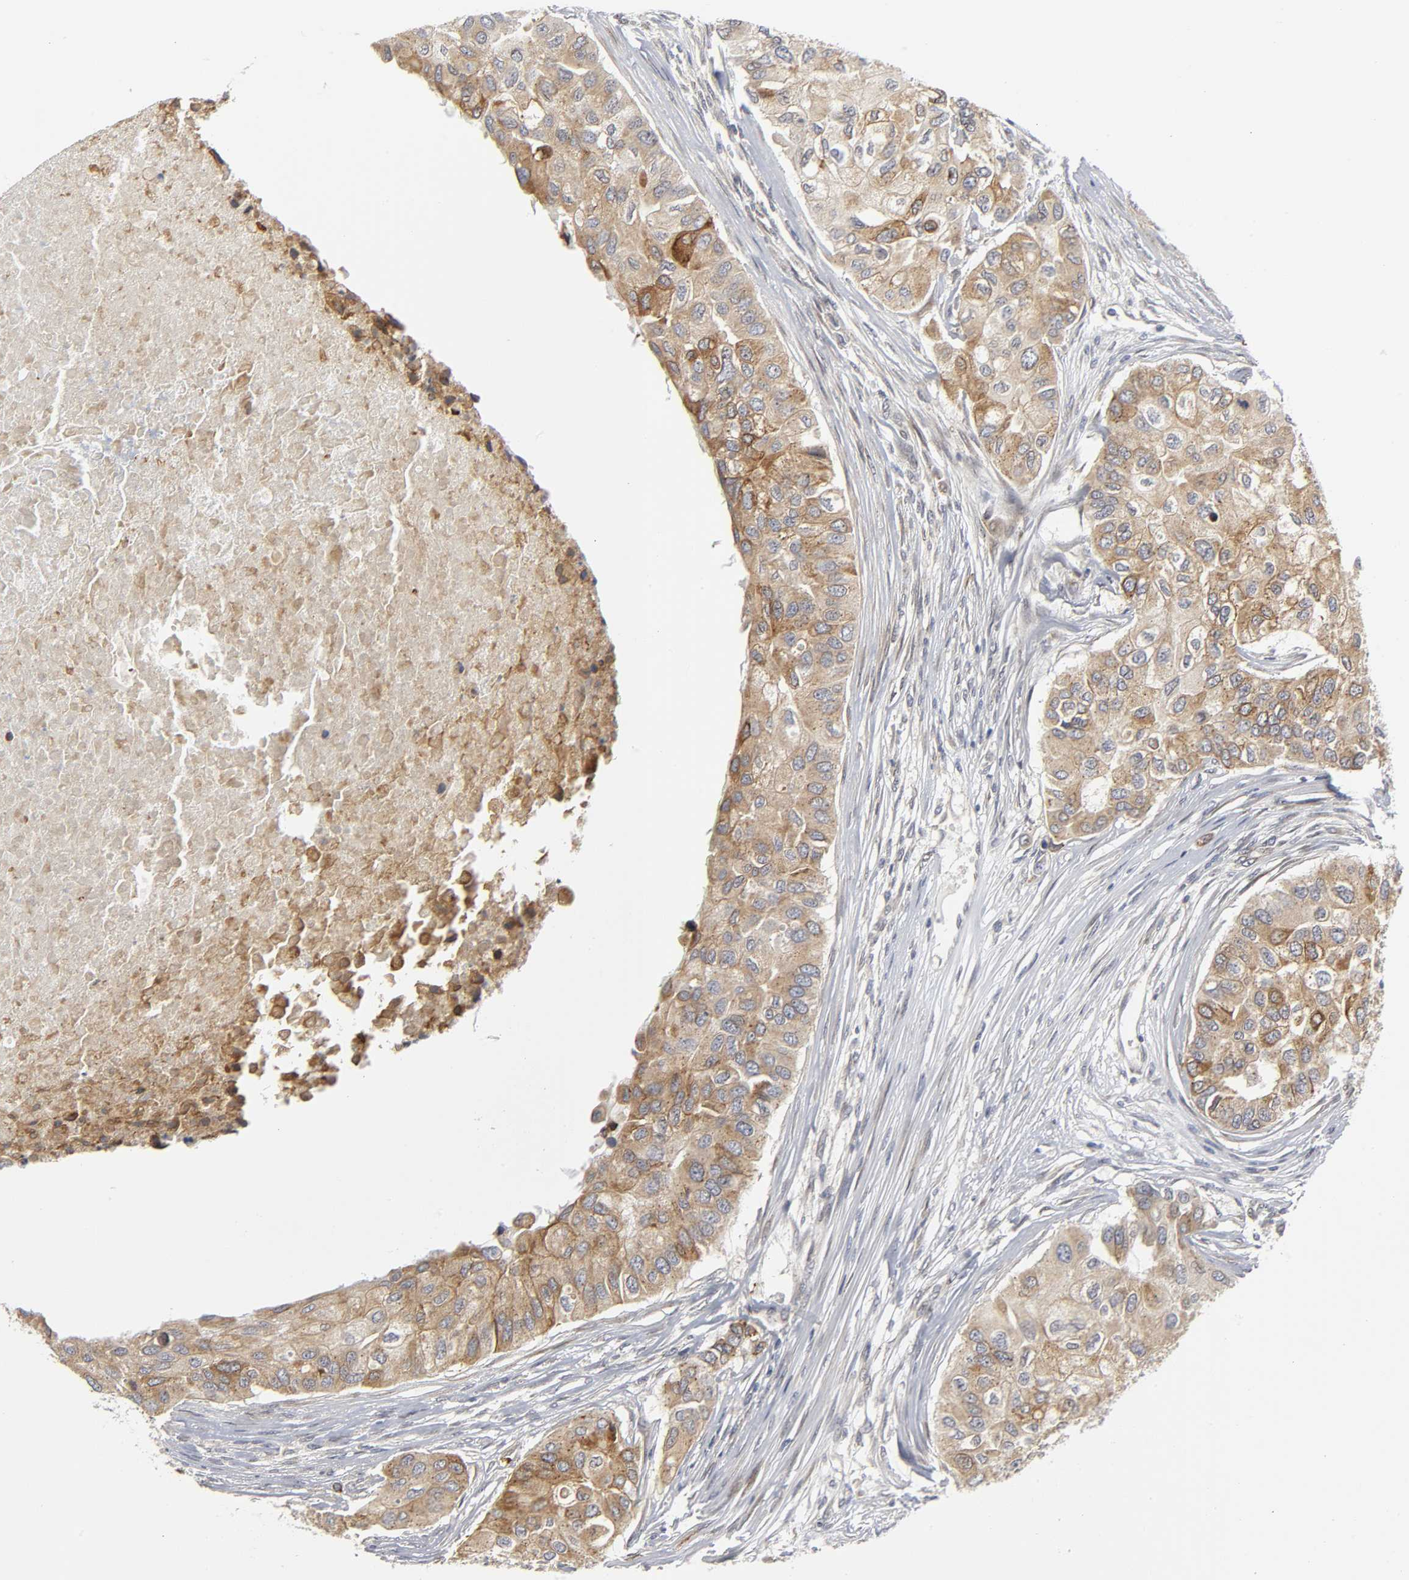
{"staining": {"intensity": "moderate", "quantity": ">75%", "location": "cytoplasmic/membranous"}, "tissue": "breast cancer", "cell_type": "Tumor cells", "image_type": "cancer", "snomed": [{"axis": "morphology", "description": "Normal tissue, NOS"}, {"axis": "morphology", "description": "Duct carcinoma"}, {"axis": "topography", "description": "Breast"}], "caption": "High-magnification brightfield microscopy of invasive ductal carcinoma (breast) stained with DAB (brown) and counterstained with hematoxylin (blue). tumor cells exhibit moderate cytoplasmic/membranous positivity is present in approximately>75% of cells.", "gene": "ASB6", "patient": {"sex": "female", "age": 49}}